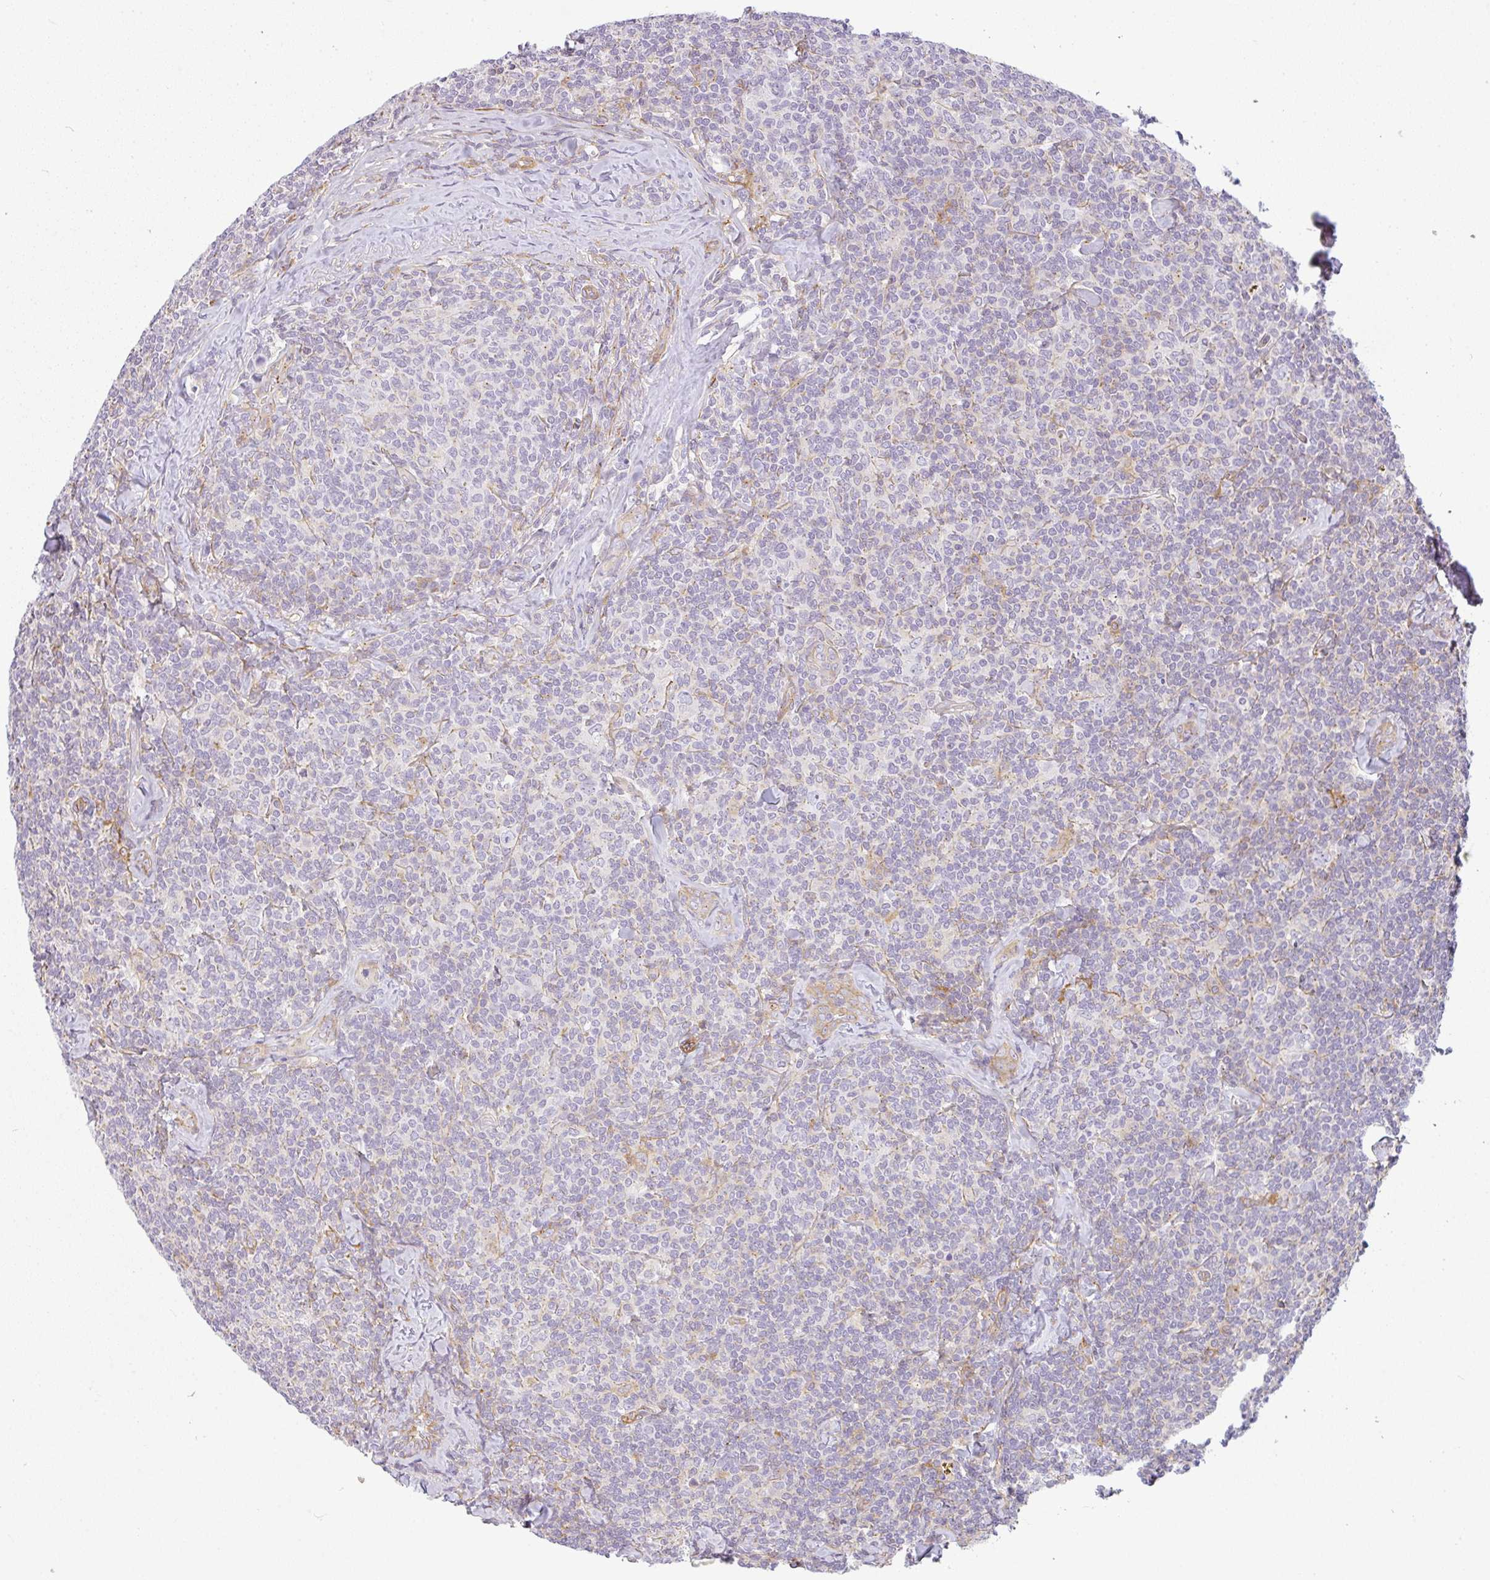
{"staining": {"intensity": "negative", "quantity": "none", "location": "none"}, "tissue": "lymphoma", "cell_type": "Tumor cells", "image_type": "cancer", "snomed": [{"axis": "morphology", "description": "Malignant lymphoma, non-Hodgkin's type, Low grade"}, {"axis": "topography", "description": "Lymph node"}], "caption": "An image of malignant lymphoma, non-Hodgkin's type (low-grade) stained for a protein exhibits no brown staining in tumor cells.", "gene": "SULF1", "patient": {"sex": "female", "age": 56}}